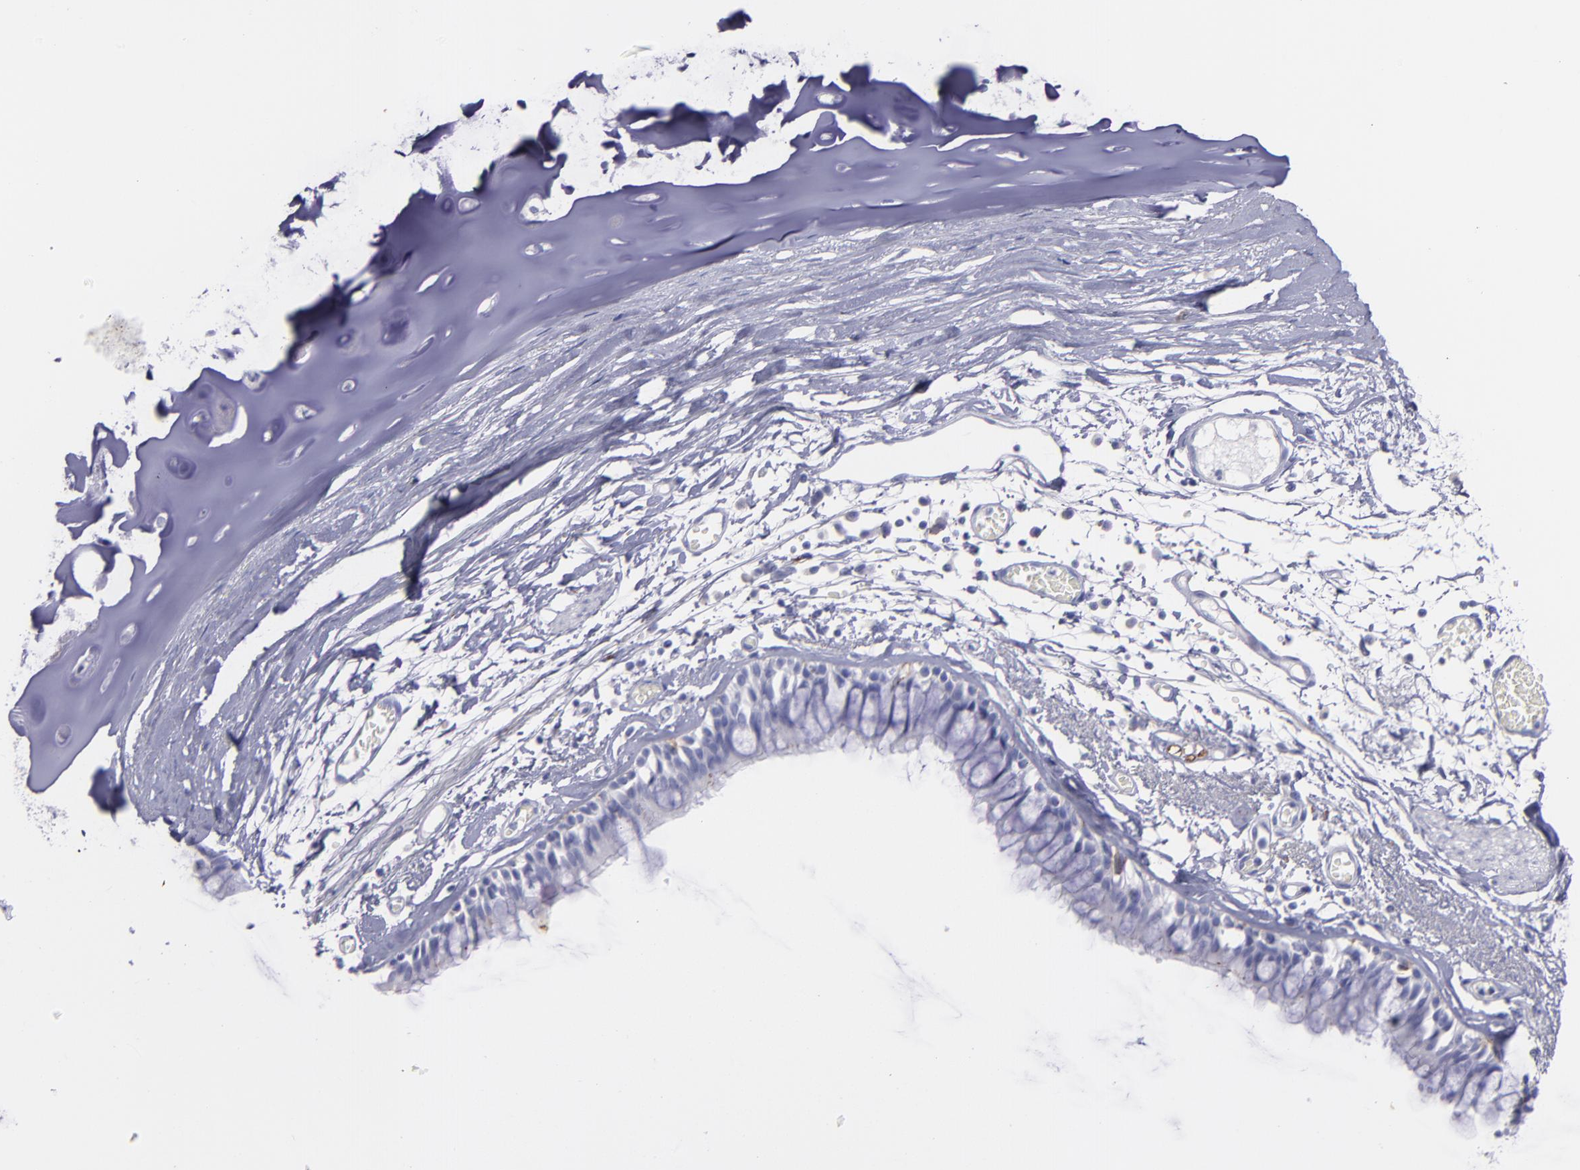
{"staining": {"intensity": "negative", "quantity": "none", "location": "none"}, "tissue": "bronchus", "cell_type": "Respiratory epithelial cells", "image_type": "normal", "snomed": [{"axis": "morphology", "description": "Normal tissue, NOS"}, {"axis": "topography", "description": "Bronchus"}, {"axis": "topography", "description": "Lung"}], "caption": "IHC micrograph of normal bronchus: bronchus stained with DAB demonstrates no significant protein positivity in respiratory epithelial cells.", "gene": "SNAP25", "patient": {"sex": "female", "age": 56}}